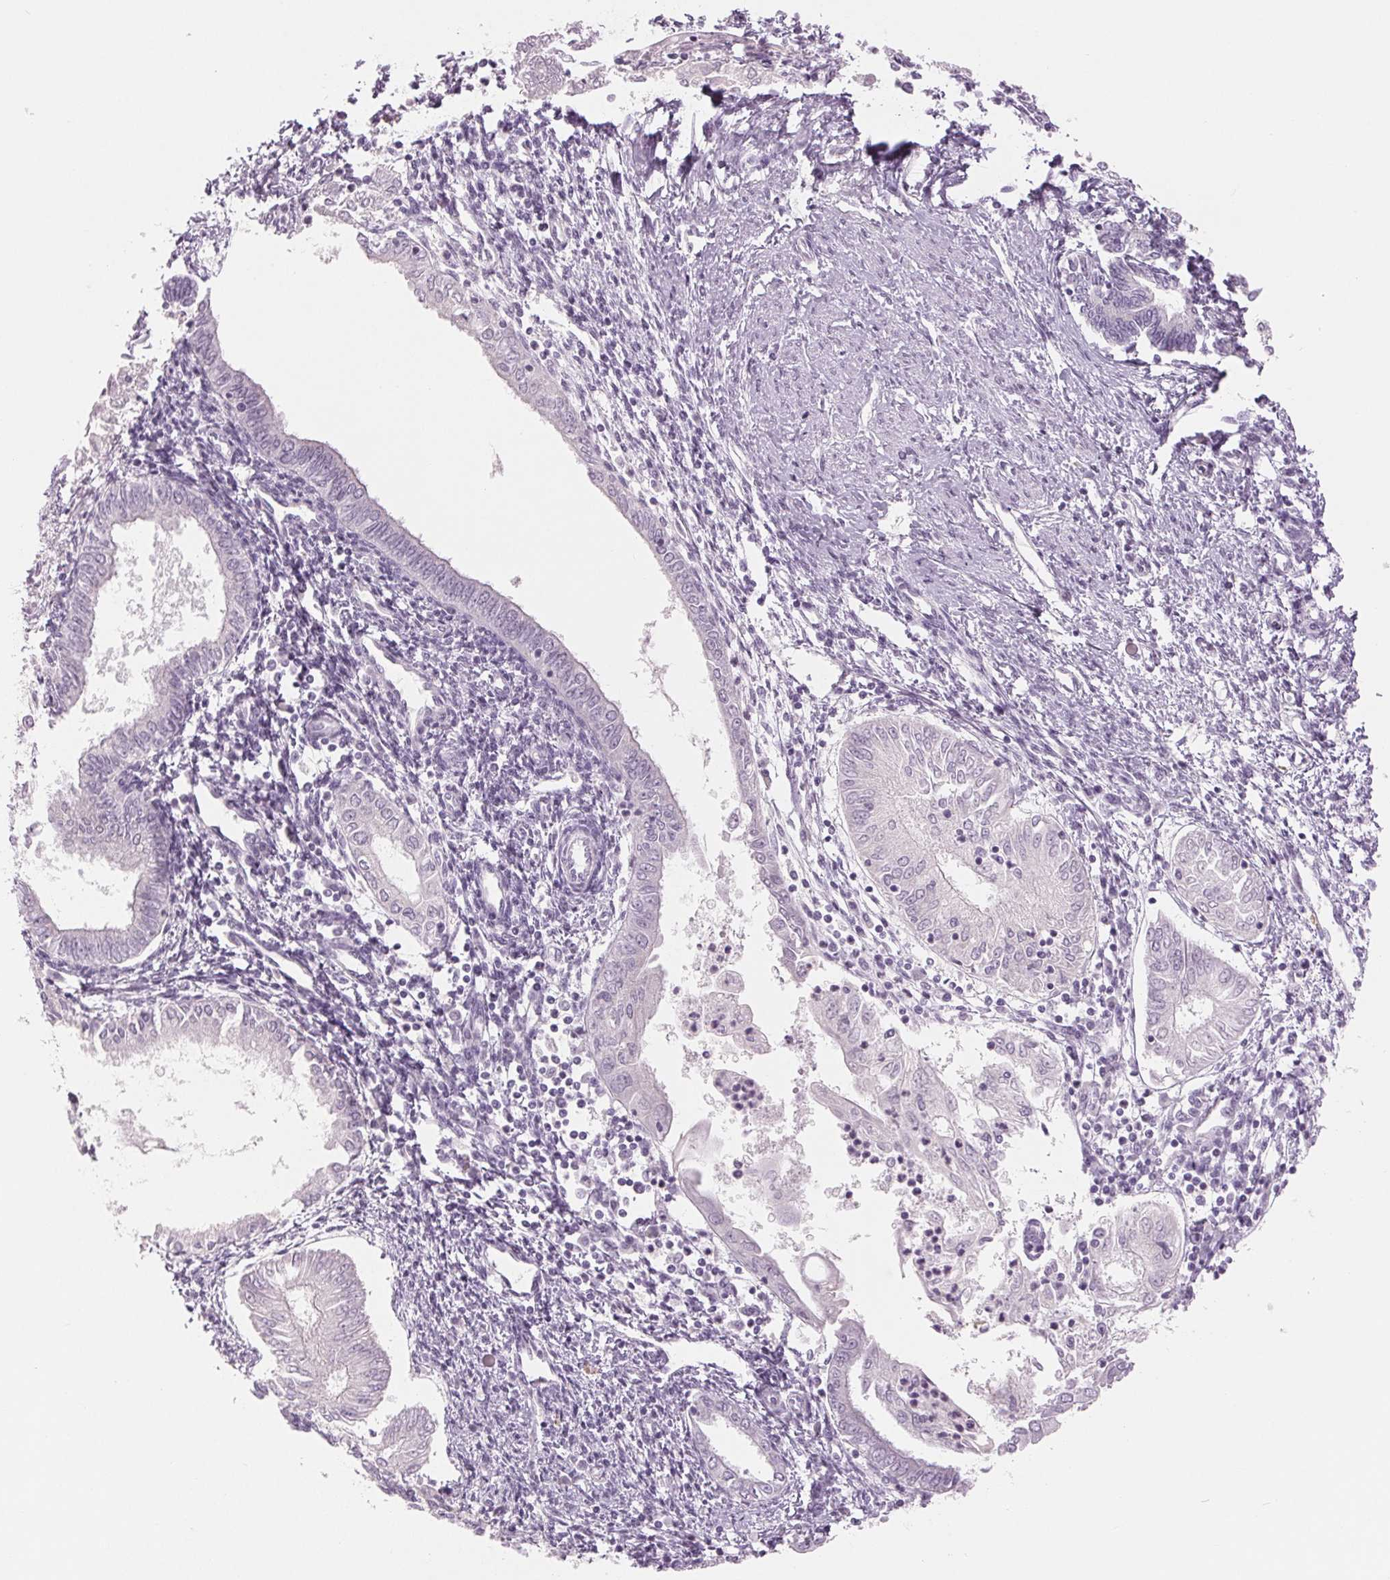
{"staining": {"intensity": "negative", "quantity": "none", "location": "none"}, "tissue": "endometrial cancer", "cell_type": "Tumor cells", "image_type": "cancer", "snomed": [{"axis": "morphology", "description": "Adenocarcinoma, NOS"}, {"axis": "topography", "description": "Endometrium"}], "caption": "This is a image of IHC staining of adenocarcinoma (endometrial), which shows no positivity in tumor cells. (Stains: DAB immunohistochemistry with hematoxylin counter stain, Microscopy: brightfield microscopy at high magnification).", "gene": "EHHADH", "patient": {"sex": "female", "age": 68}}